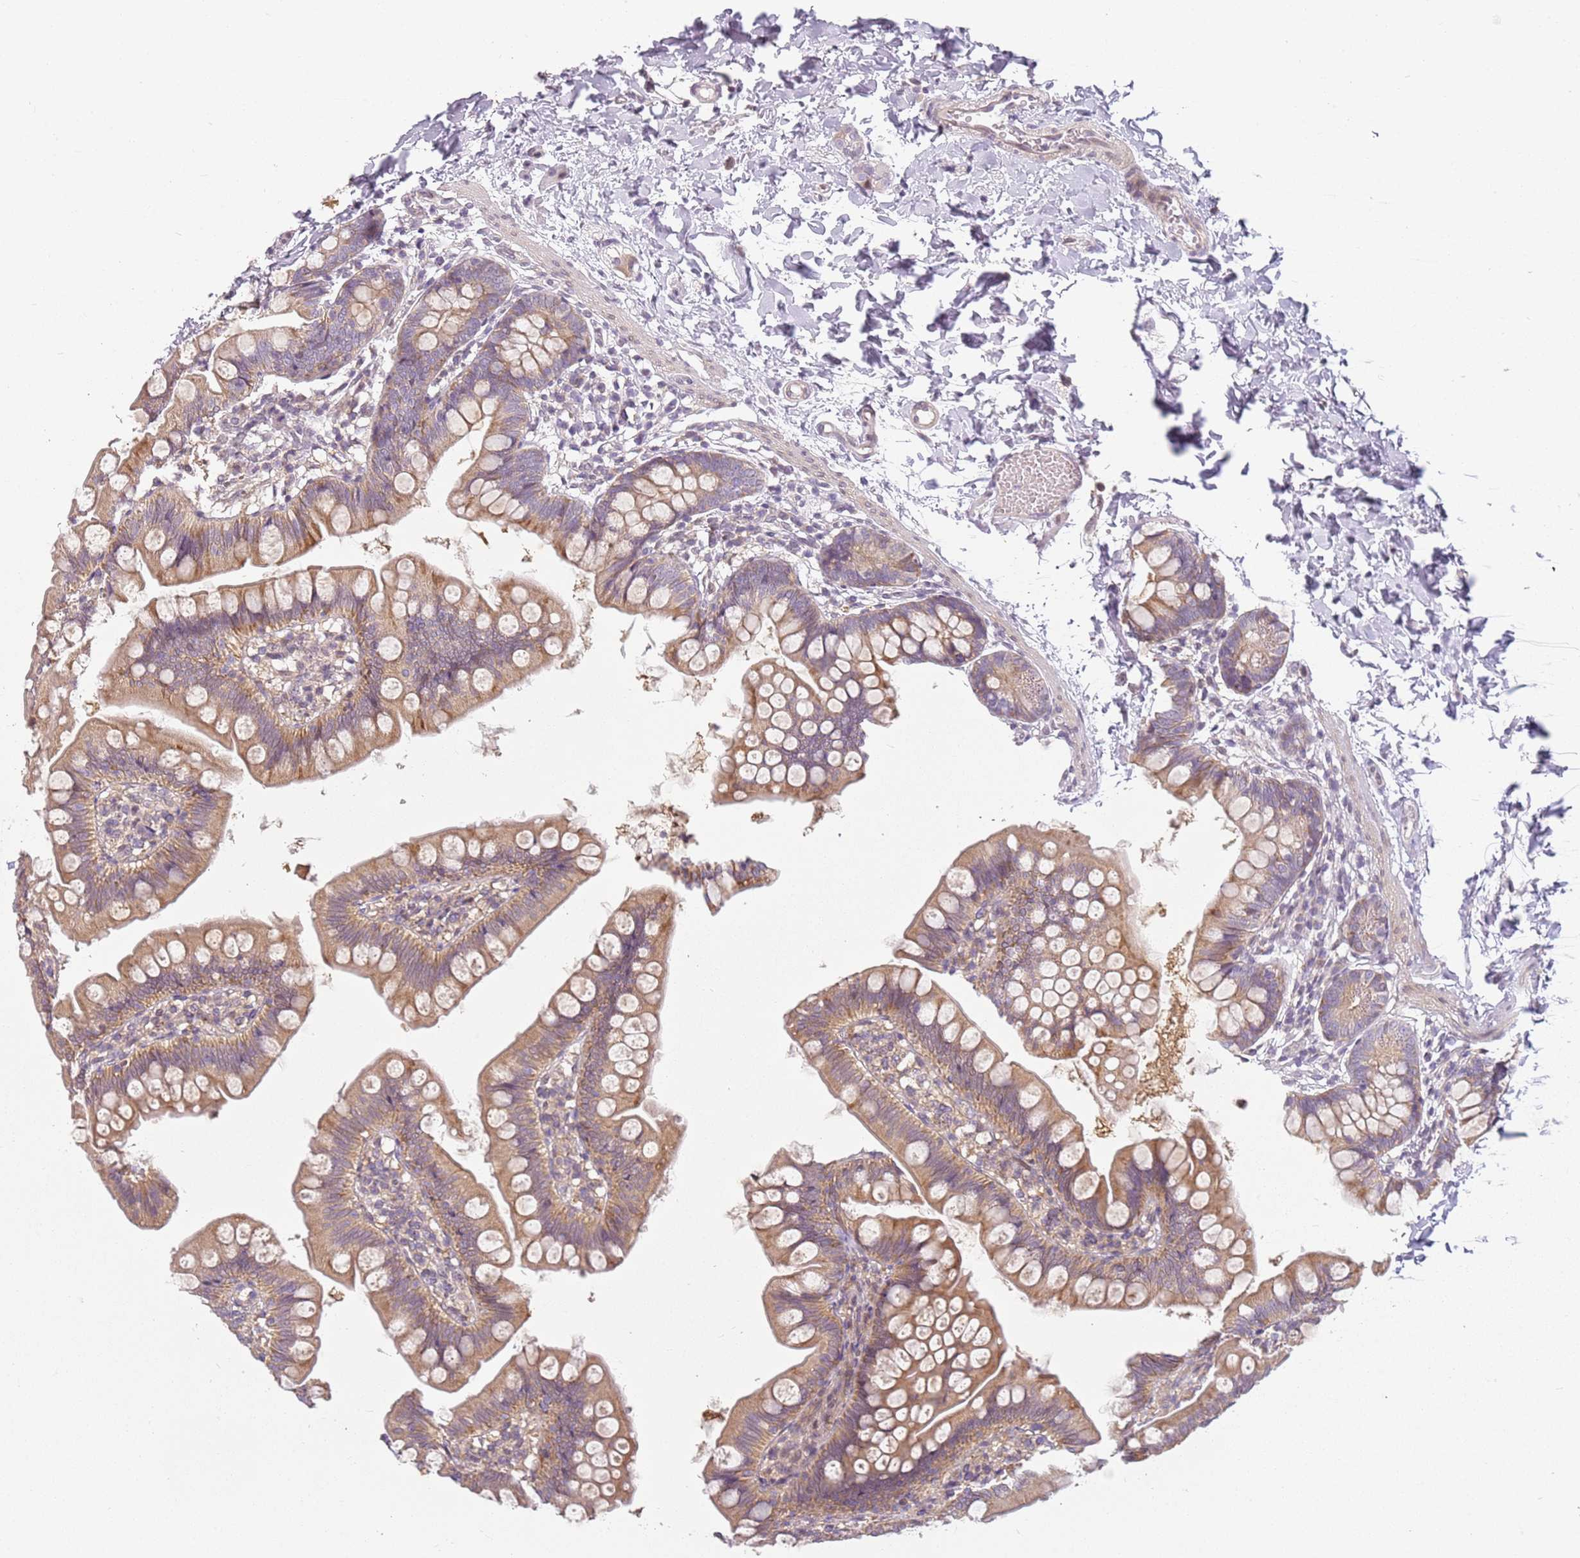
{"staining": {"intensity": "moderate", "quantity": ">75%", "location": "cytoplasmic/membranous"}, "tissue": "small intestine", "cell_type": "Glandular cells", "image_type": "normal", "snomed": [{"axis": "morphology", "description": "Normal tissue, NOS"}, {"axis": "topography", "description": "Small intestine"}], "caption": "Immunohistochemical staining of unremarkable human small intestine displays medium levels of moderate cytoplasmic/membranous staining in about >75% of glandular cells. The staining was performed using DAB to visualize the protein expression in brown, while the nuclei were stained in blue with hematoxylin (Magnification: 20x).", "gene": "DEFB116", "patient": {"sex": "male", "age": 7}}